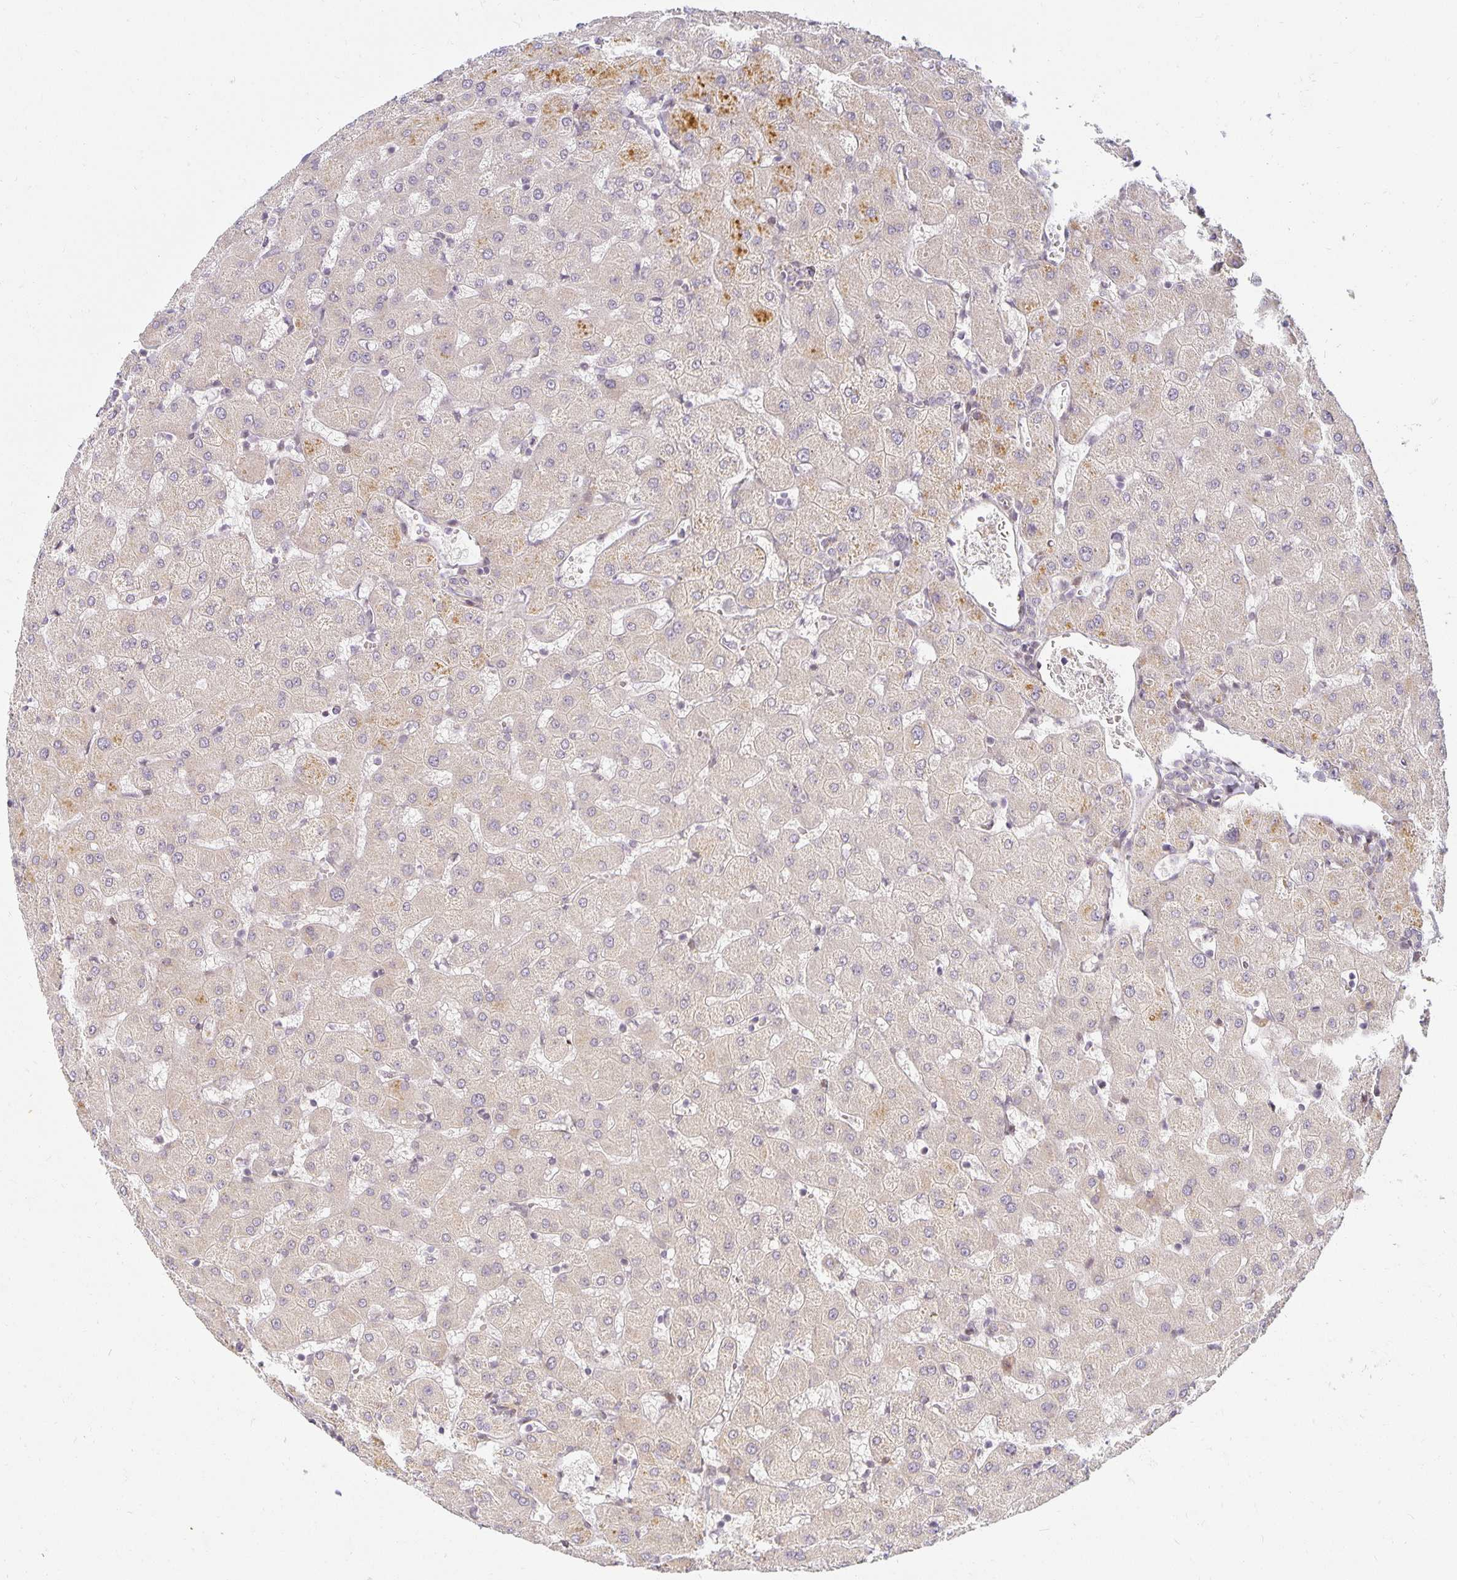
{"staining": {"intensity": "negative", "quantity": "none", "location": "none"}, "tissue": "liver", "cell_type": "Cholangiocytes", "image_type": "normal", "snomed": [{"axis": "morphology", "description": "Normal tissue, NOS"}, {"axis": "topography", "description": "Liver"}], "caption": "Immunohistochemical staining of unremarkable human liver reveals no significant expression in cholangiocytes.", "gene": "EHF", "patient": {"sex": "female", "age": 63}}